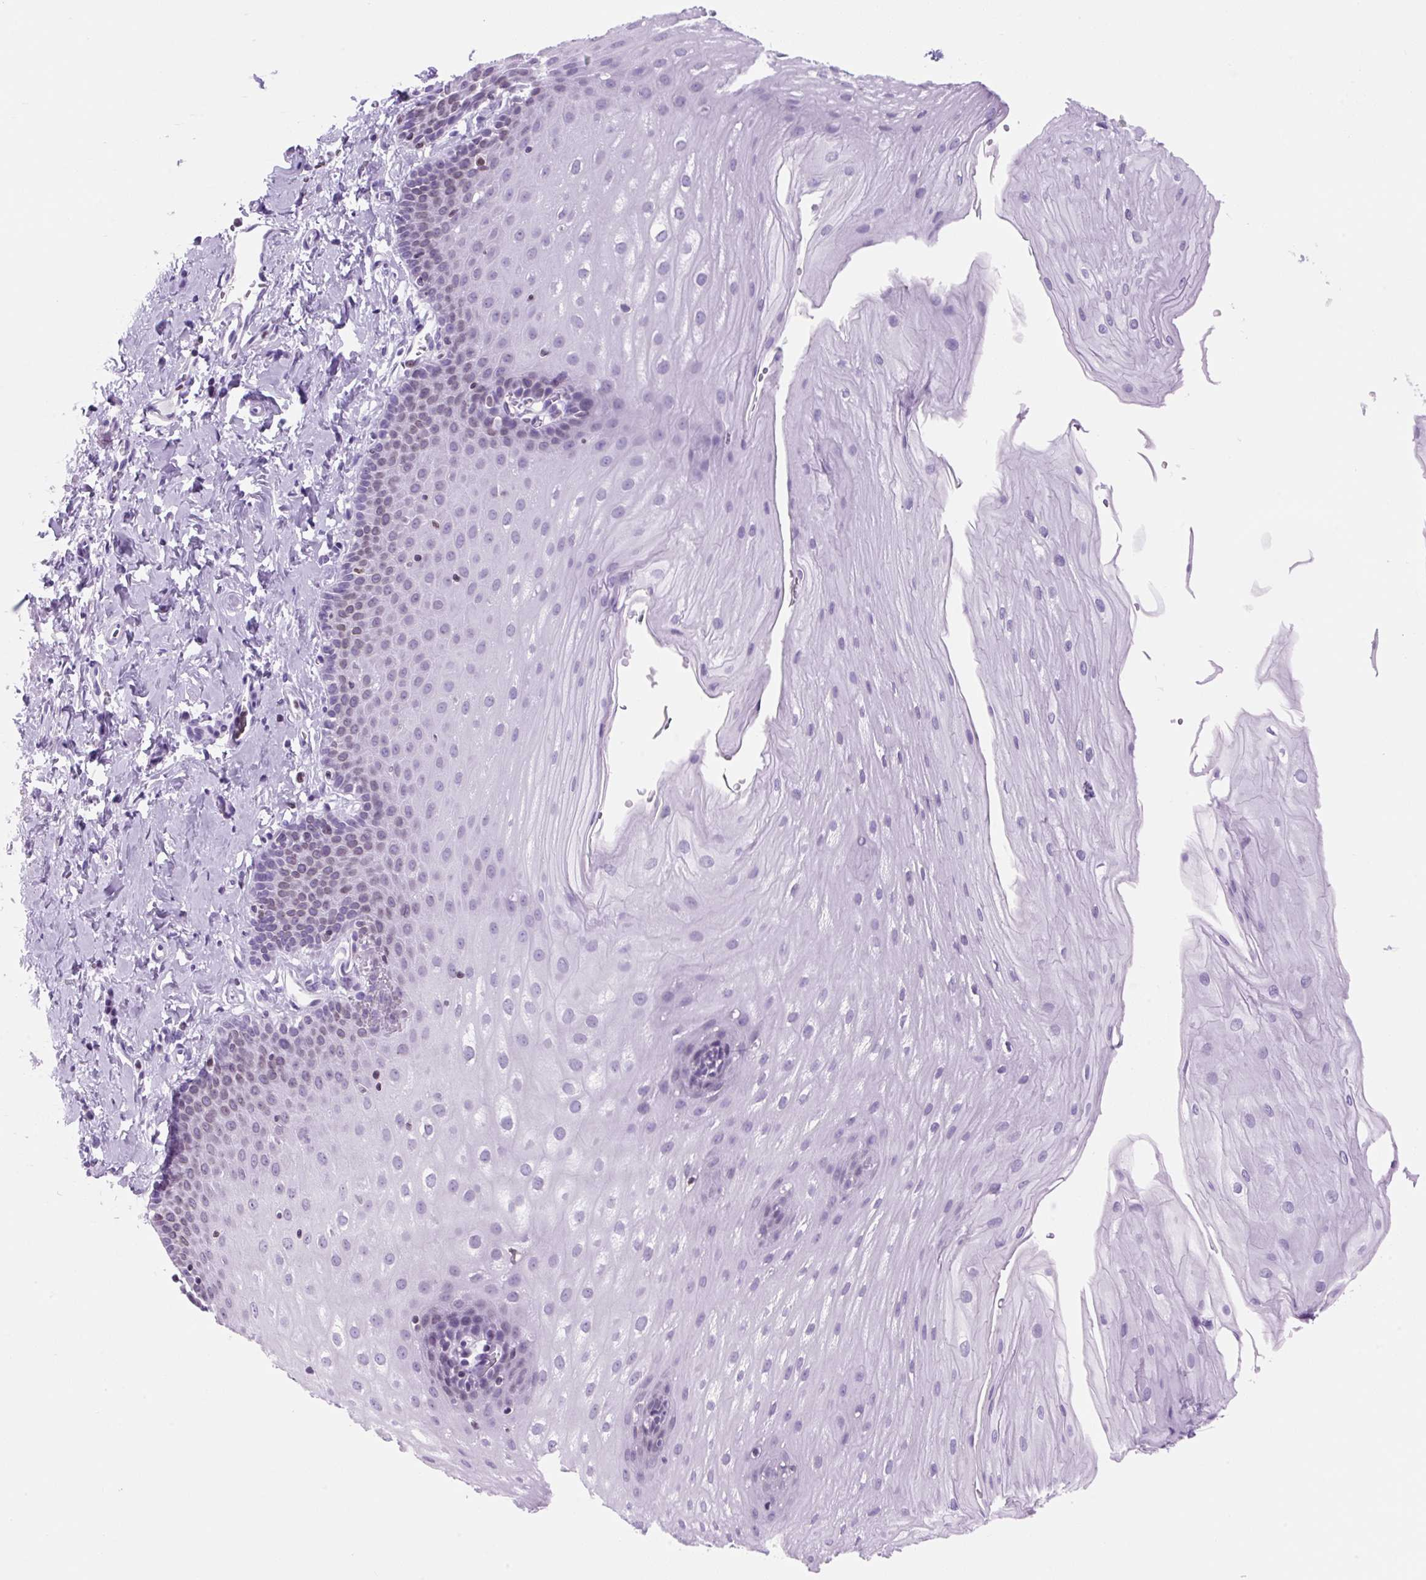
{"staining": {"intensity": "weak", "quantity": "25%-75%", "location": "nuclear"}, "tissue": "esophagus", "cell_type": "Squamous epithelial cells", "image_type": "normal", "snomed": [{"axis": "morphology", "description": "Normal tissue, NOS"}, {"axis": "topography", "description": "Esophagus"}], "caption": "Protein expression analysis of benign human esophagus reveals weak nuclear expression in about 25%-75% of squamous epithelial cells. (brown staining indicates protein expression, while blue staining denotes nuclei).", "gene": "VPREB1", "patient": {"sex": "male", "age": 70}}